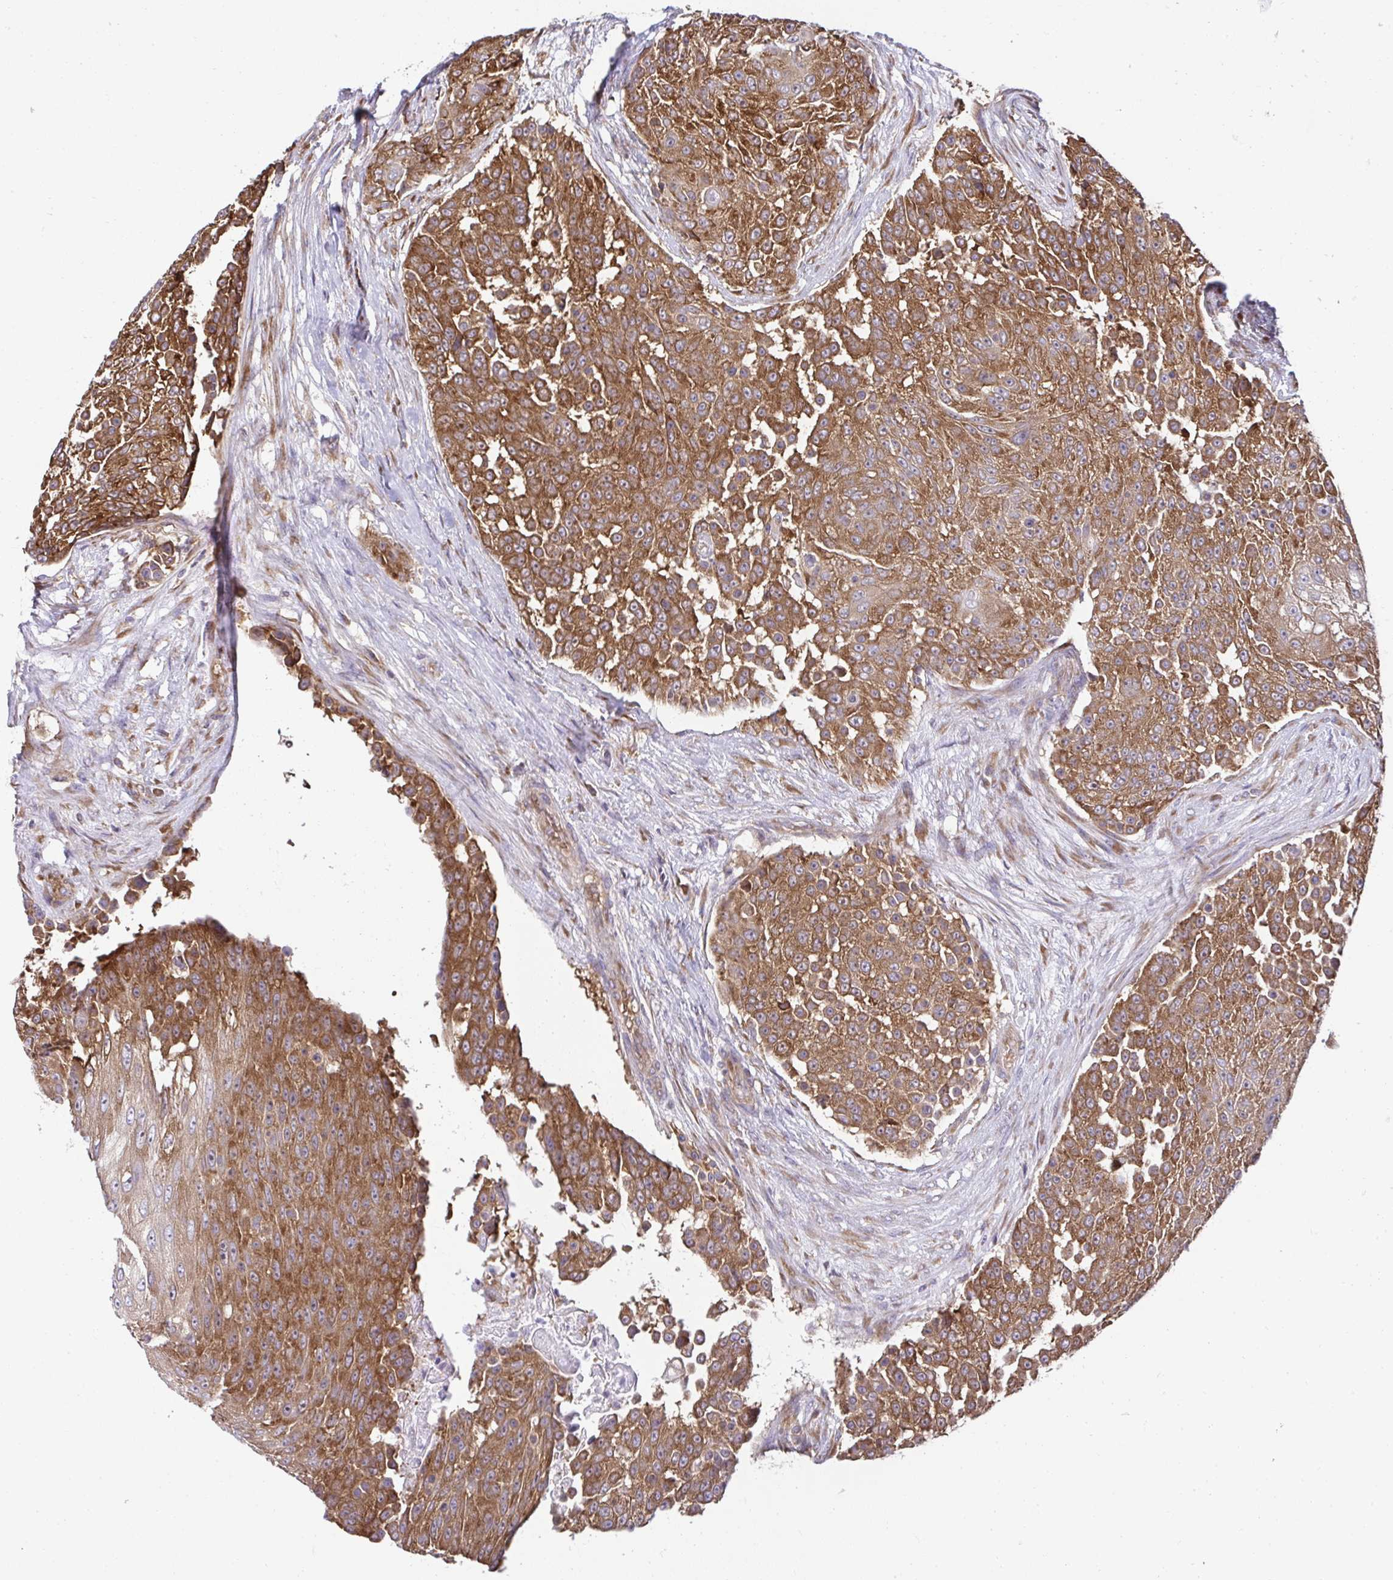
{"staining": {"intensity": "moderate", "quantity": ">75%", "location": "cytoplasmic/membranous"}, "tissue": "urothelial cancer", "cell_type": "Tumor cells", "image_type": "cancer", "snomed": [{"axis": "morphology", "description": "Urothelial carcinoma, High grade"}, {"axis": "topography", "description": "Urinary bladder"}], "caption": "This is an image of immunohistochemistry (IHC) staining of high-grade urothelial carcinoma, which shows moderate expression in the cytoplasmic/membranous of tumor cells.", "gene": "RPS7", "patient": {"sex": "female", "age": 63}}